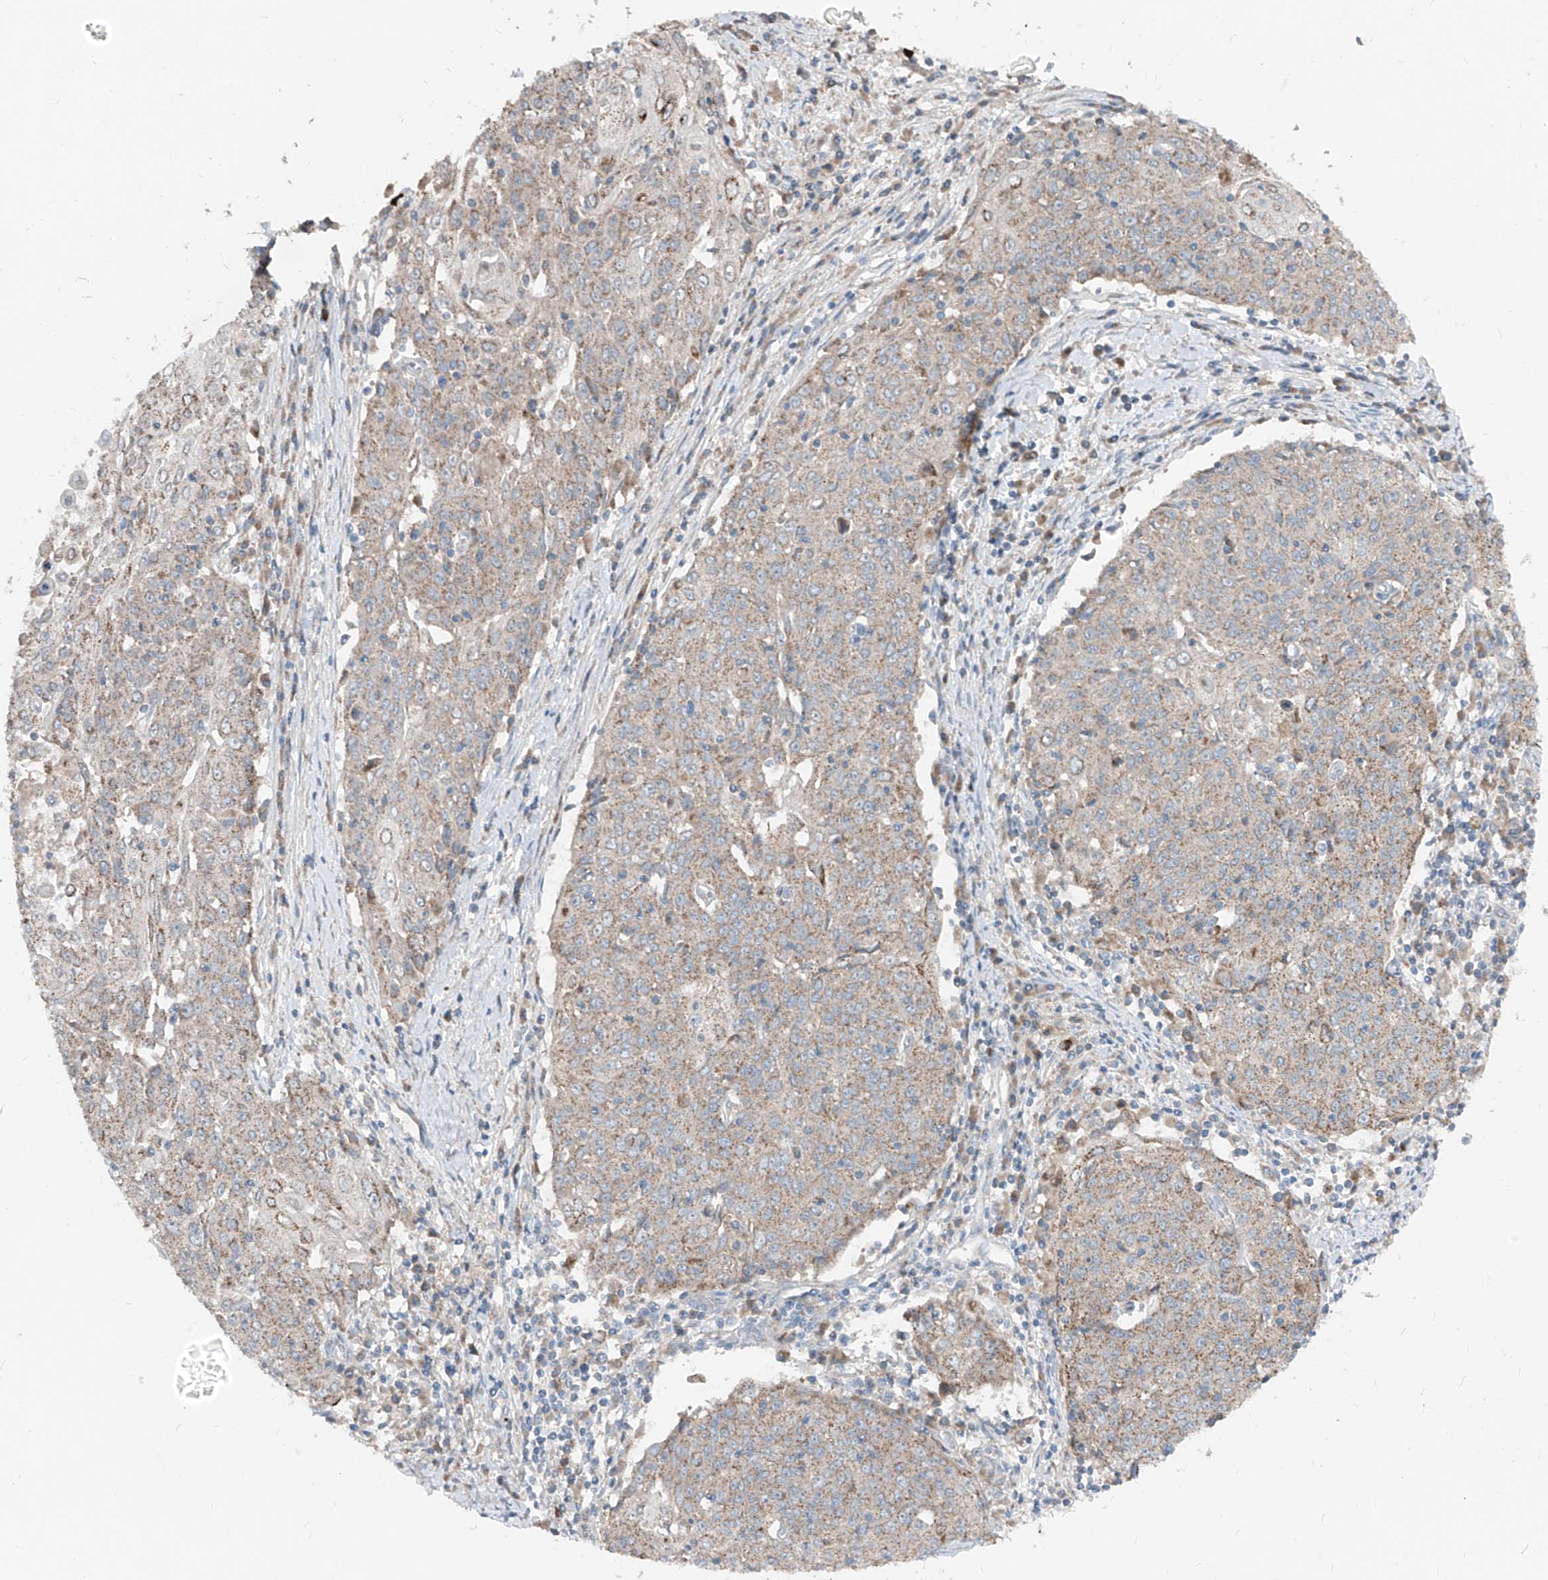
{"staining": {"intensity": "moderate", "quantity": "25%-75%", "location": "cytoplasmic/membranous"}, "tissue": "cervical cancer", "cell_type": "Tumor cells", "image_type": "cancer", "snomed": [{"axis": "morphology", "description": "Squamous cell carcinoma, NOS"}, {"axis": "topography", "description": "Cervix"}], "caption": "Immunohistochemistry (DAB) staining of human squamous cell carcinoma (cervical) demonstrates moderate cytoplasmic/membranous protein staining in approximately 25%-75% of tumor cells.", "gene": "ABCD3", "patient": {"sex": "female", "age": 48}}